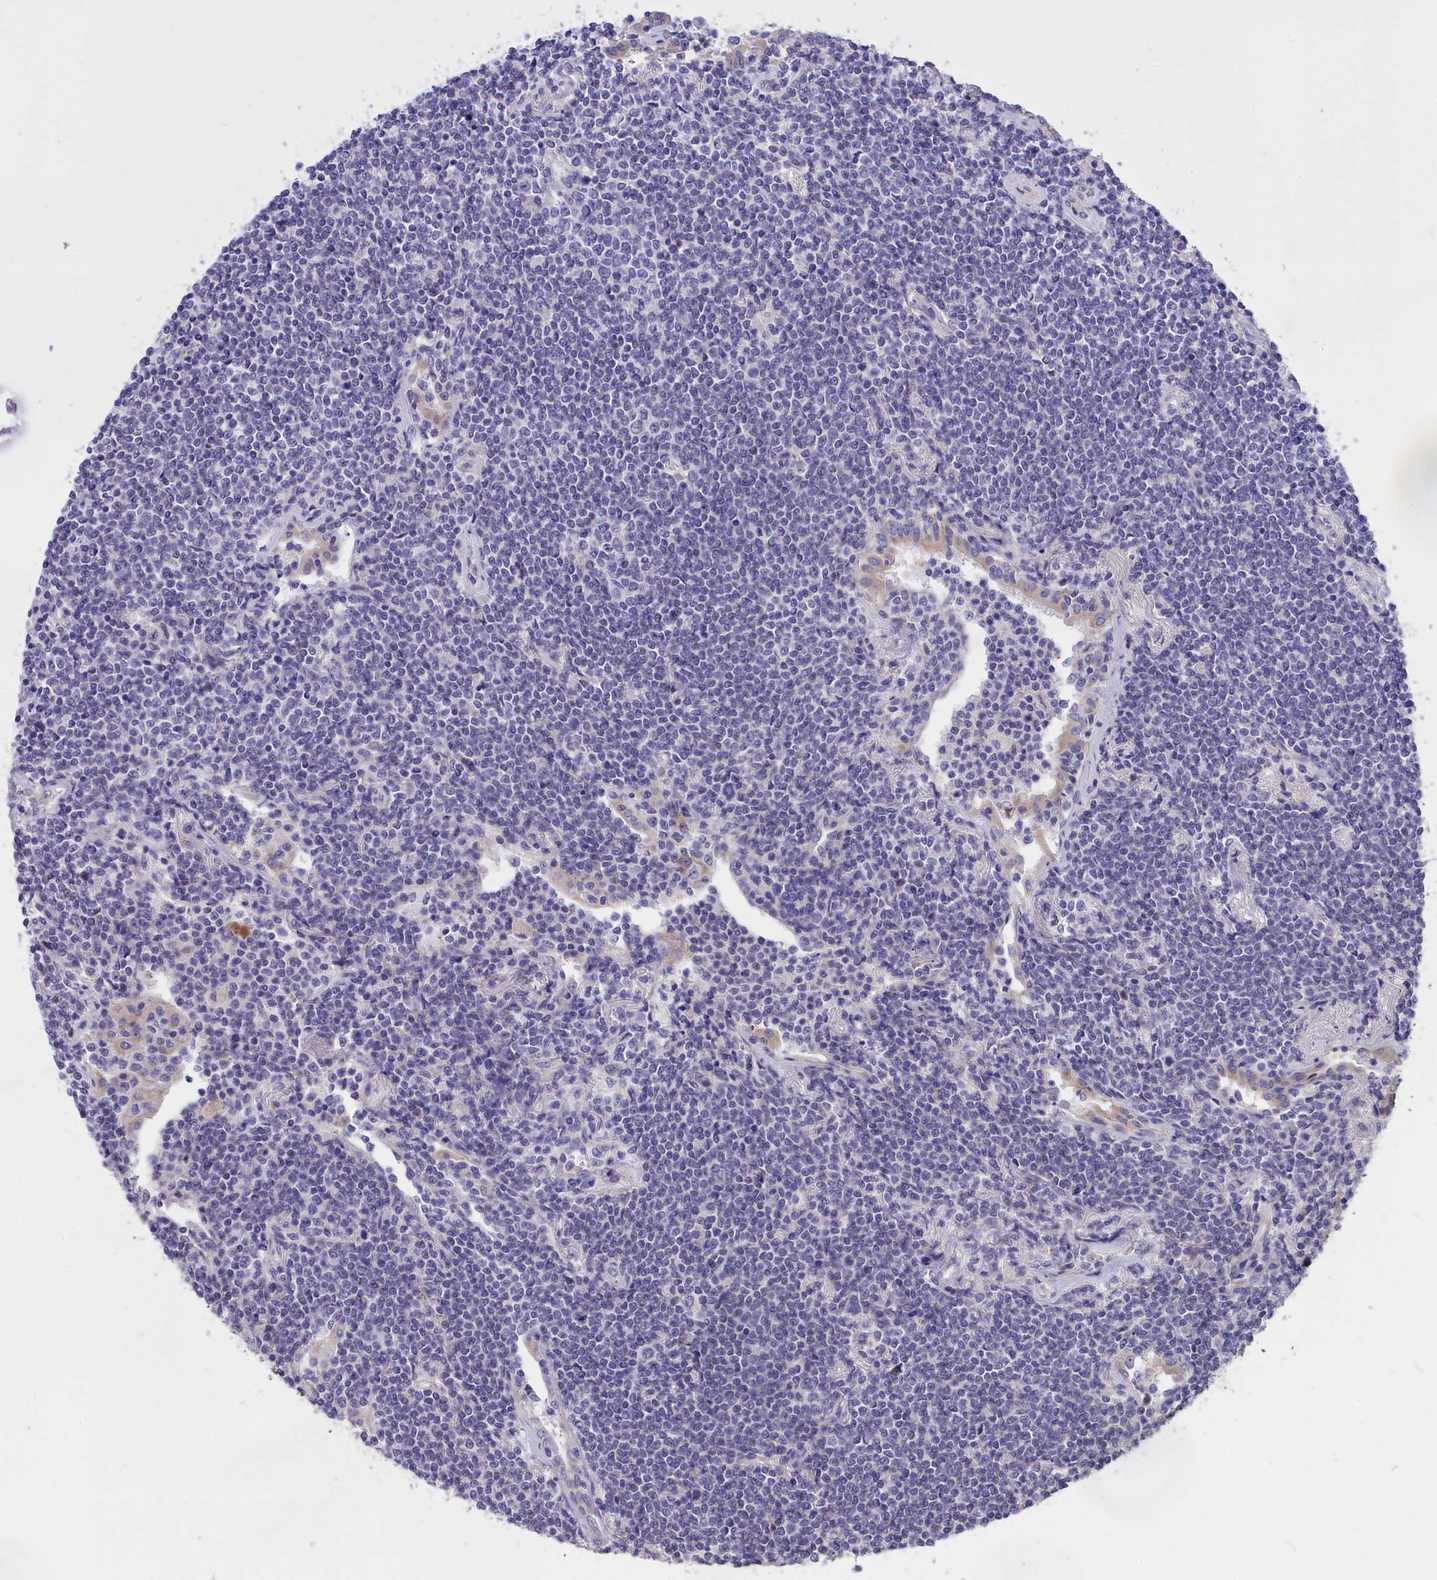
{"staining": {"intensity": "negative", "quantity": "none", "location": "none"}, "tissue": "lymphoma", "cell_type": "Tumor cells", "image_type": "cancer", "snomed": [{"axis": "morphology", "description": "Malignant lymphoma, non-Hodgkin's type, Low grade"}, {"axis": "topography", "description": "Lung"}], "caption": "Histopathology image shows no protein expression in tumor cells of low-grade malignant lymphoma, non-Hodgkin's type tissue.", "gene": "CYP2U1", "patient": {"sex": "female", "age": 71}}